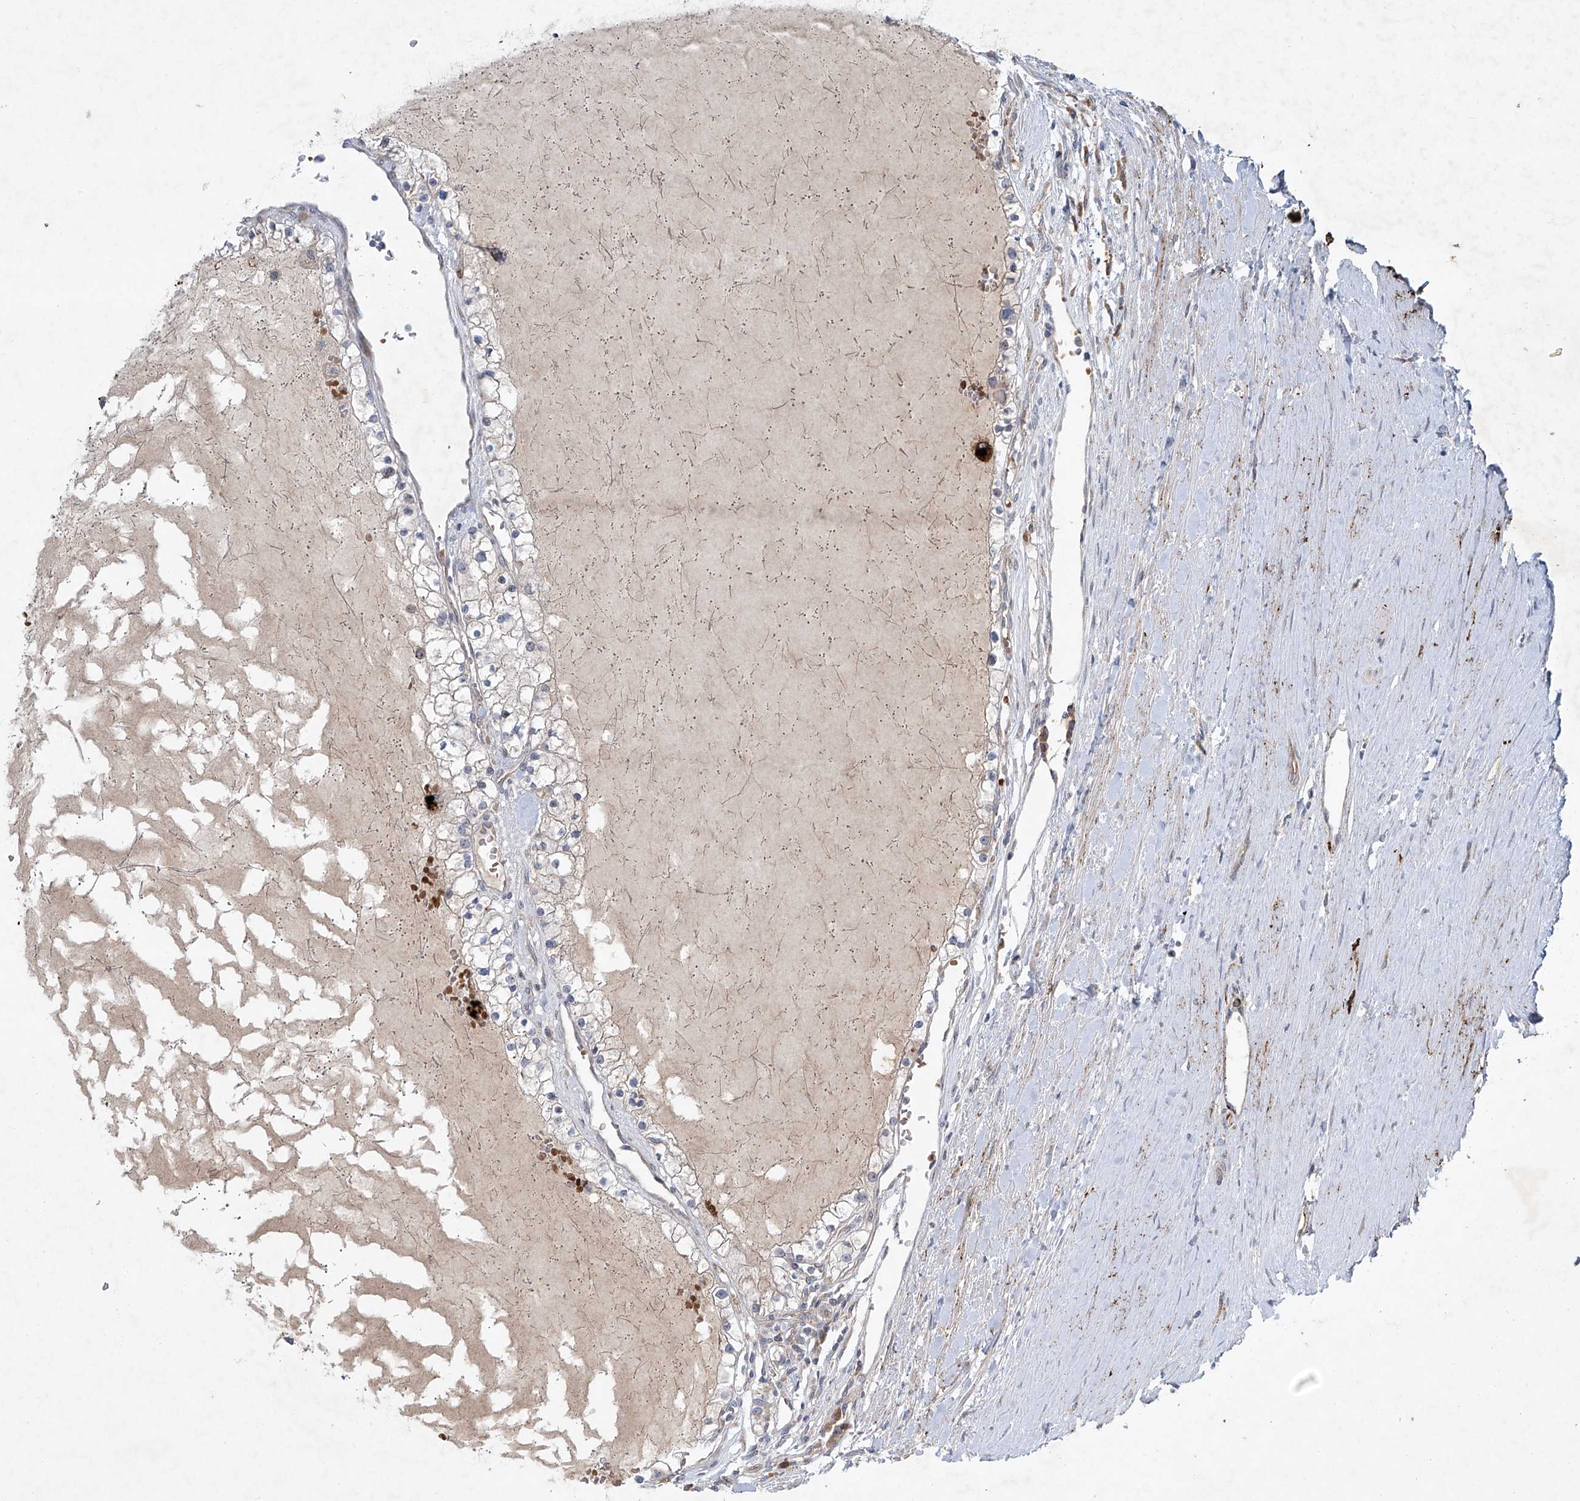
{"staining": {"intensity": "negative", "quantity": "none", "location": "none"}, "tissue": "renal cancer", "cell_type": "Tumor cells", "image_type": "cancer", "snomed": [{"axis": "morphology", "description": "Normal tissue, NOS"}, {"axis": "morphology", "description": "Adenocarcinoma, NOS"}, {"axis": "topography", "description": "Kidney"}], "caption": "Protein analysis of renal cancer exhibits no significant expression in tumor cells. (DAB immunohistochemistry visualized using brightfield microscopy, high magnification).", "gene": "TJAP1", "patient": {"sex": "male", "age": 68}}